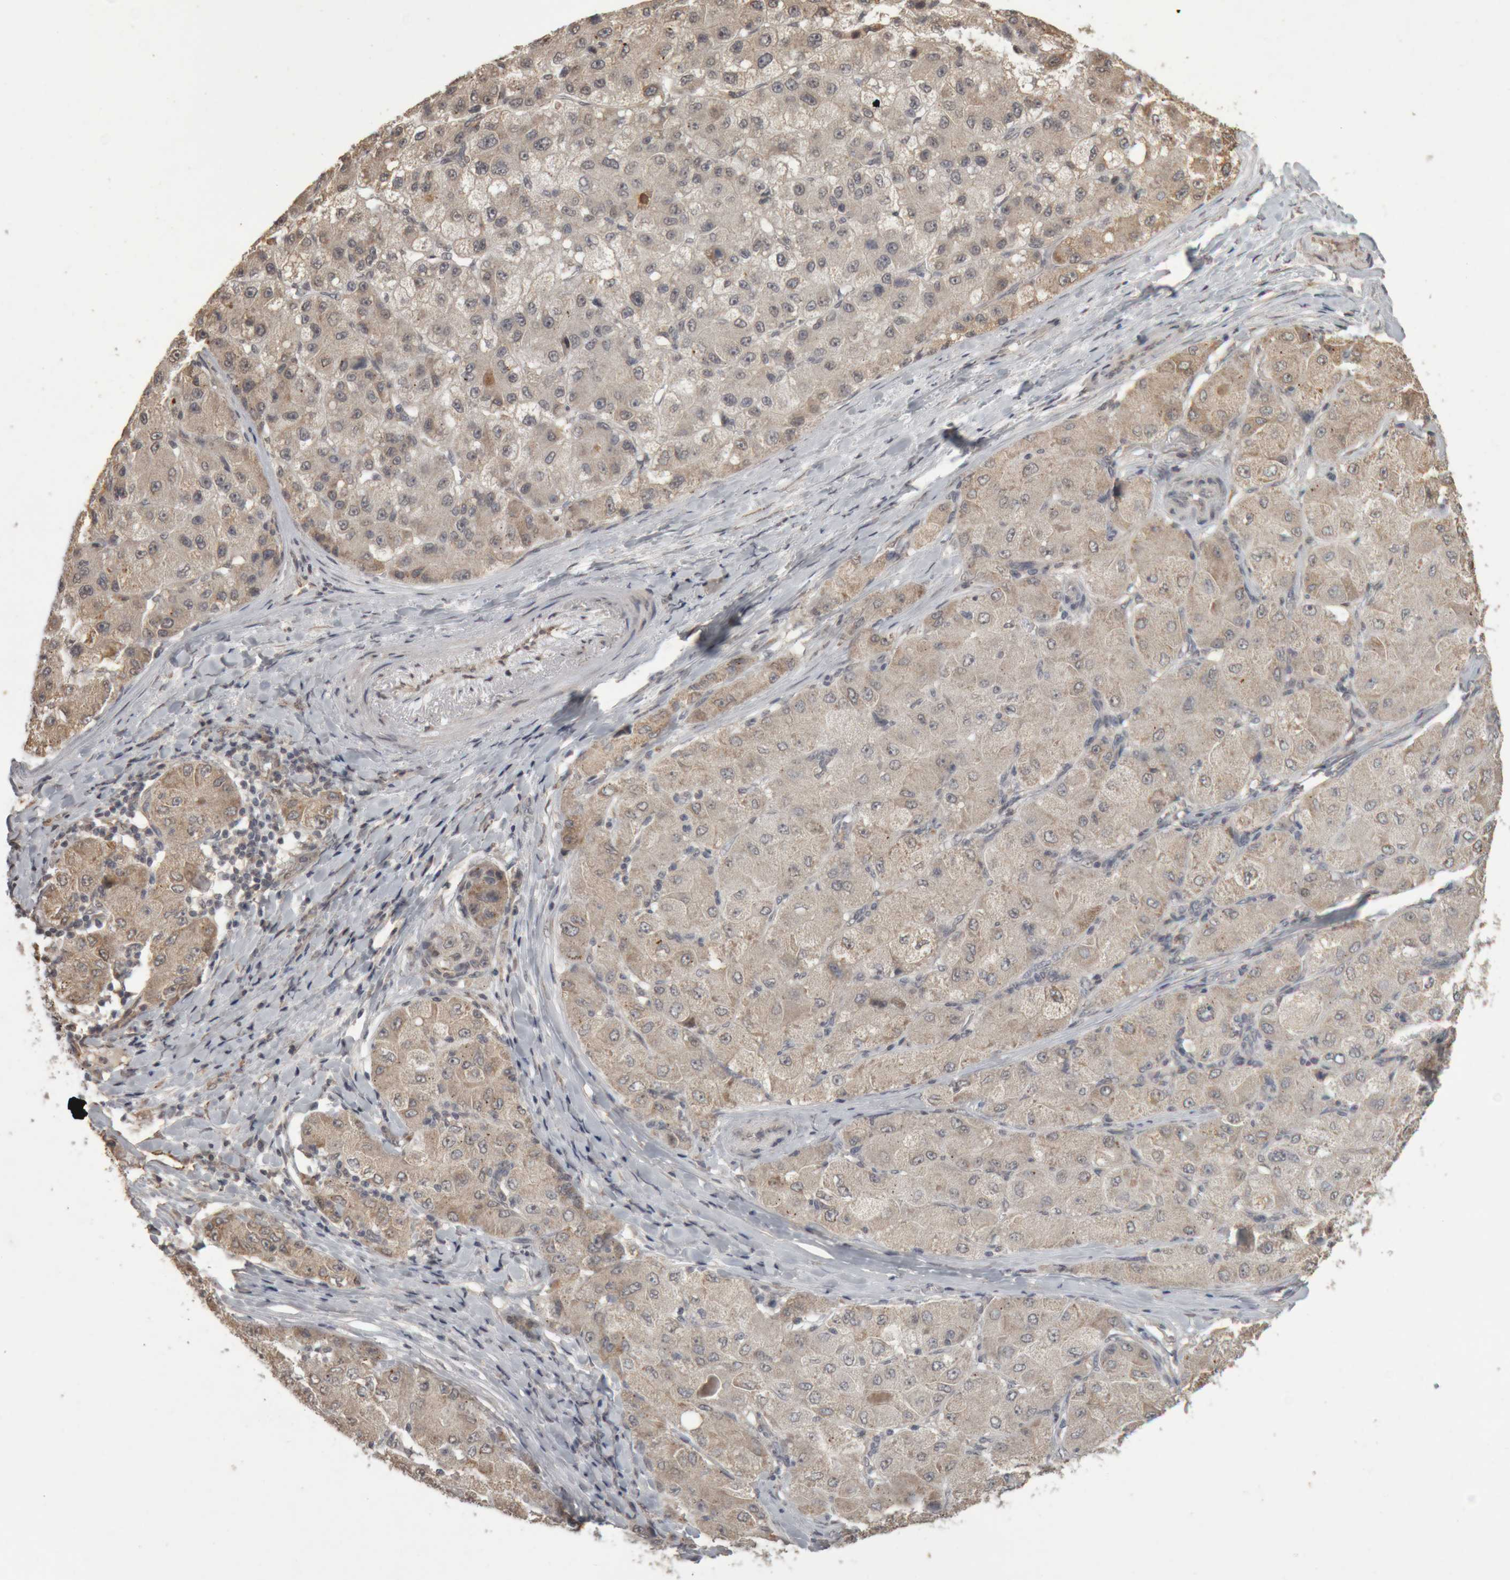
{"staining": {"intensity": "weak", "quantity": "<25%", "location": "cytoplasmic/membranous"}, "tissue": "liver cancer", "cell_type": "Tumor cells", "image_type": "cancer", "snomed": [{"axis": "morphology", "description": "Carcinoma, Hepatocellular, NOS"}, {"axis": "topography", "description": "Liver"}], "caption": "Liver hepatocellular carcinoma stained for a protein using IHC reveals no staining tumor cells.", "gene": "MEP1A", "patient": {"sex": "male", "age": 80}}